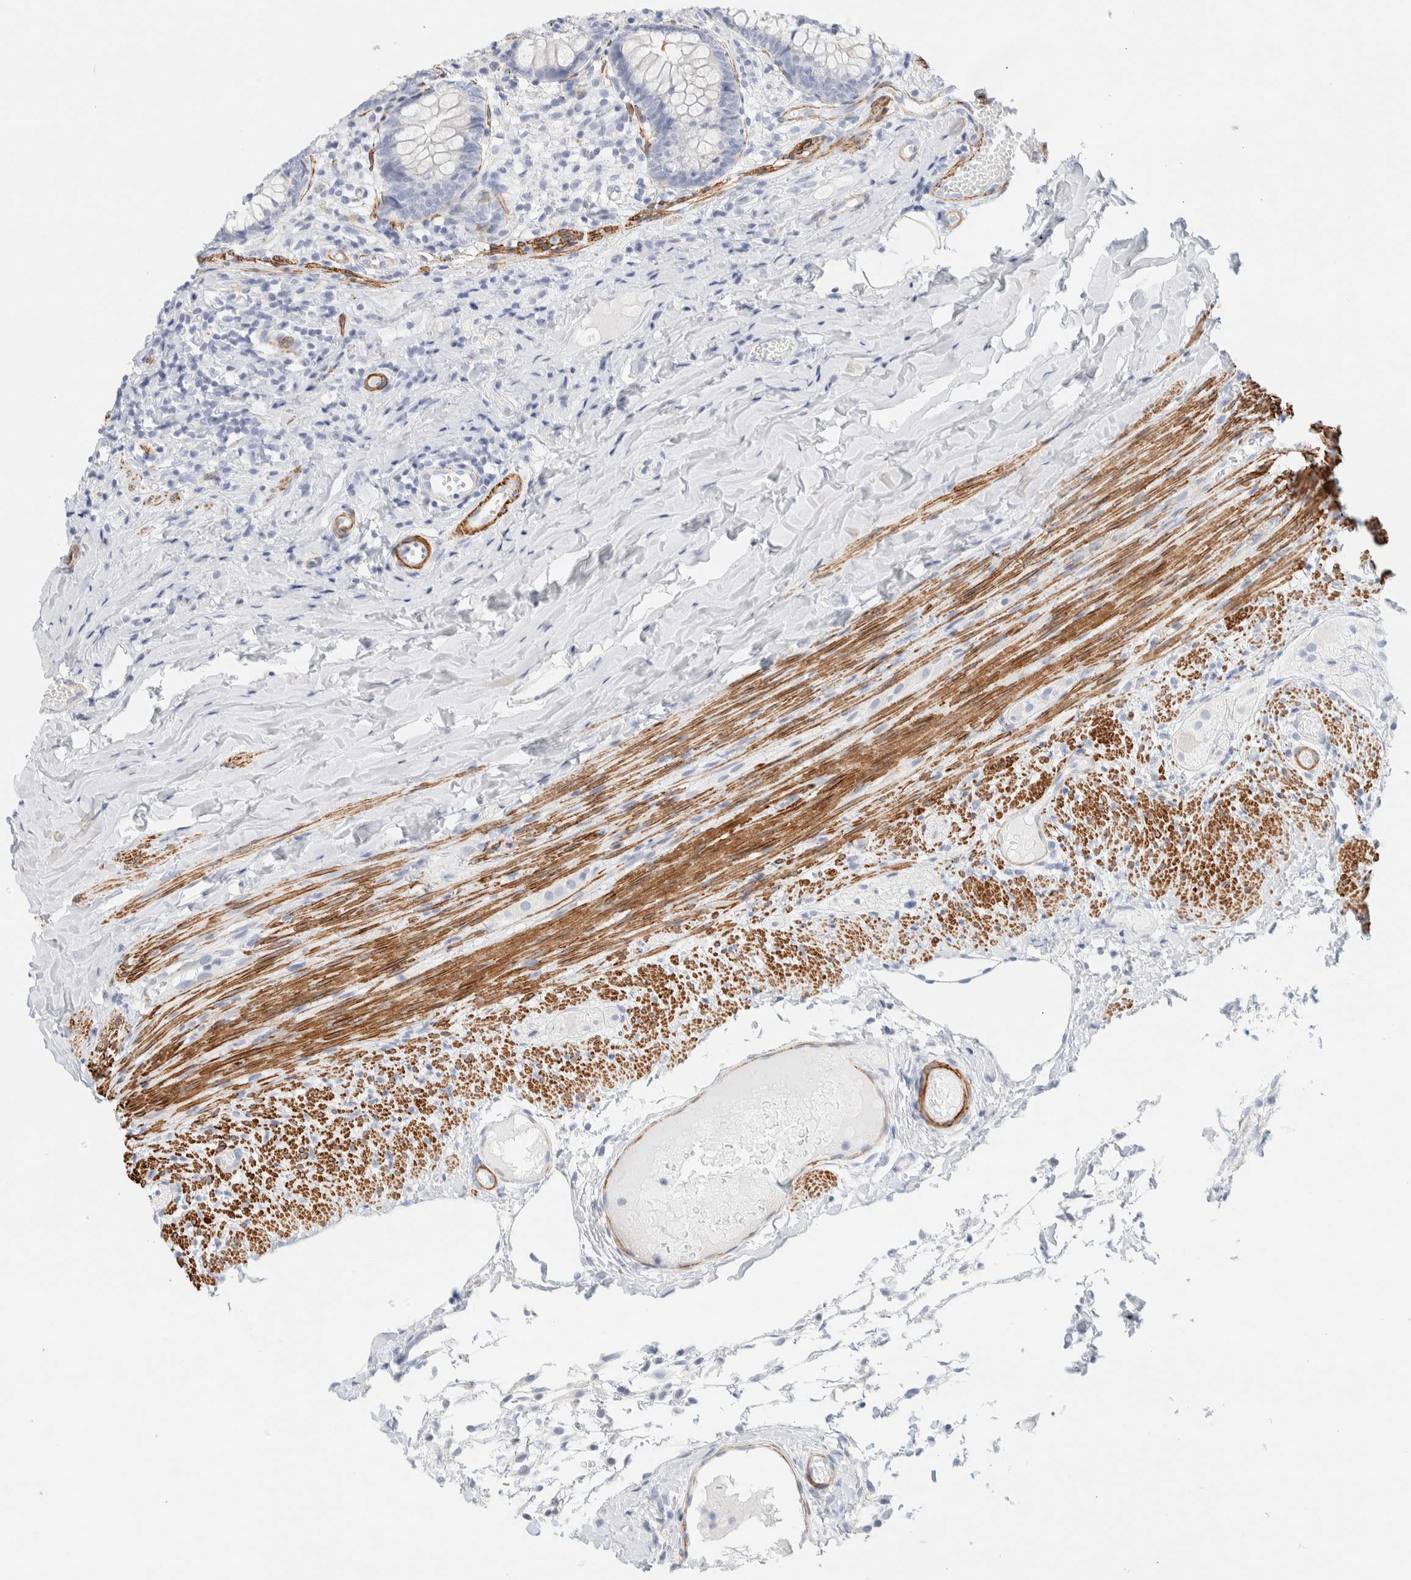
{"staining": {"intensity": "negative", "quantity": "none", "location": "none"}, "tissue": "appendix", "cell_type": "Glandular cells", "image_type": "normal", "snomed": [{"axis": "morphology", "description": "Normal tissue, NOS"}, {"axis": "topography", "description": "Appendix"}], "caption": "An immunohistochemistry photomicrograph of unremarkable appendix is shown. There is no staining in glandular cells of appendix.", "gene": "AFMID", "patient": {"sex": "male", "age": 8}}